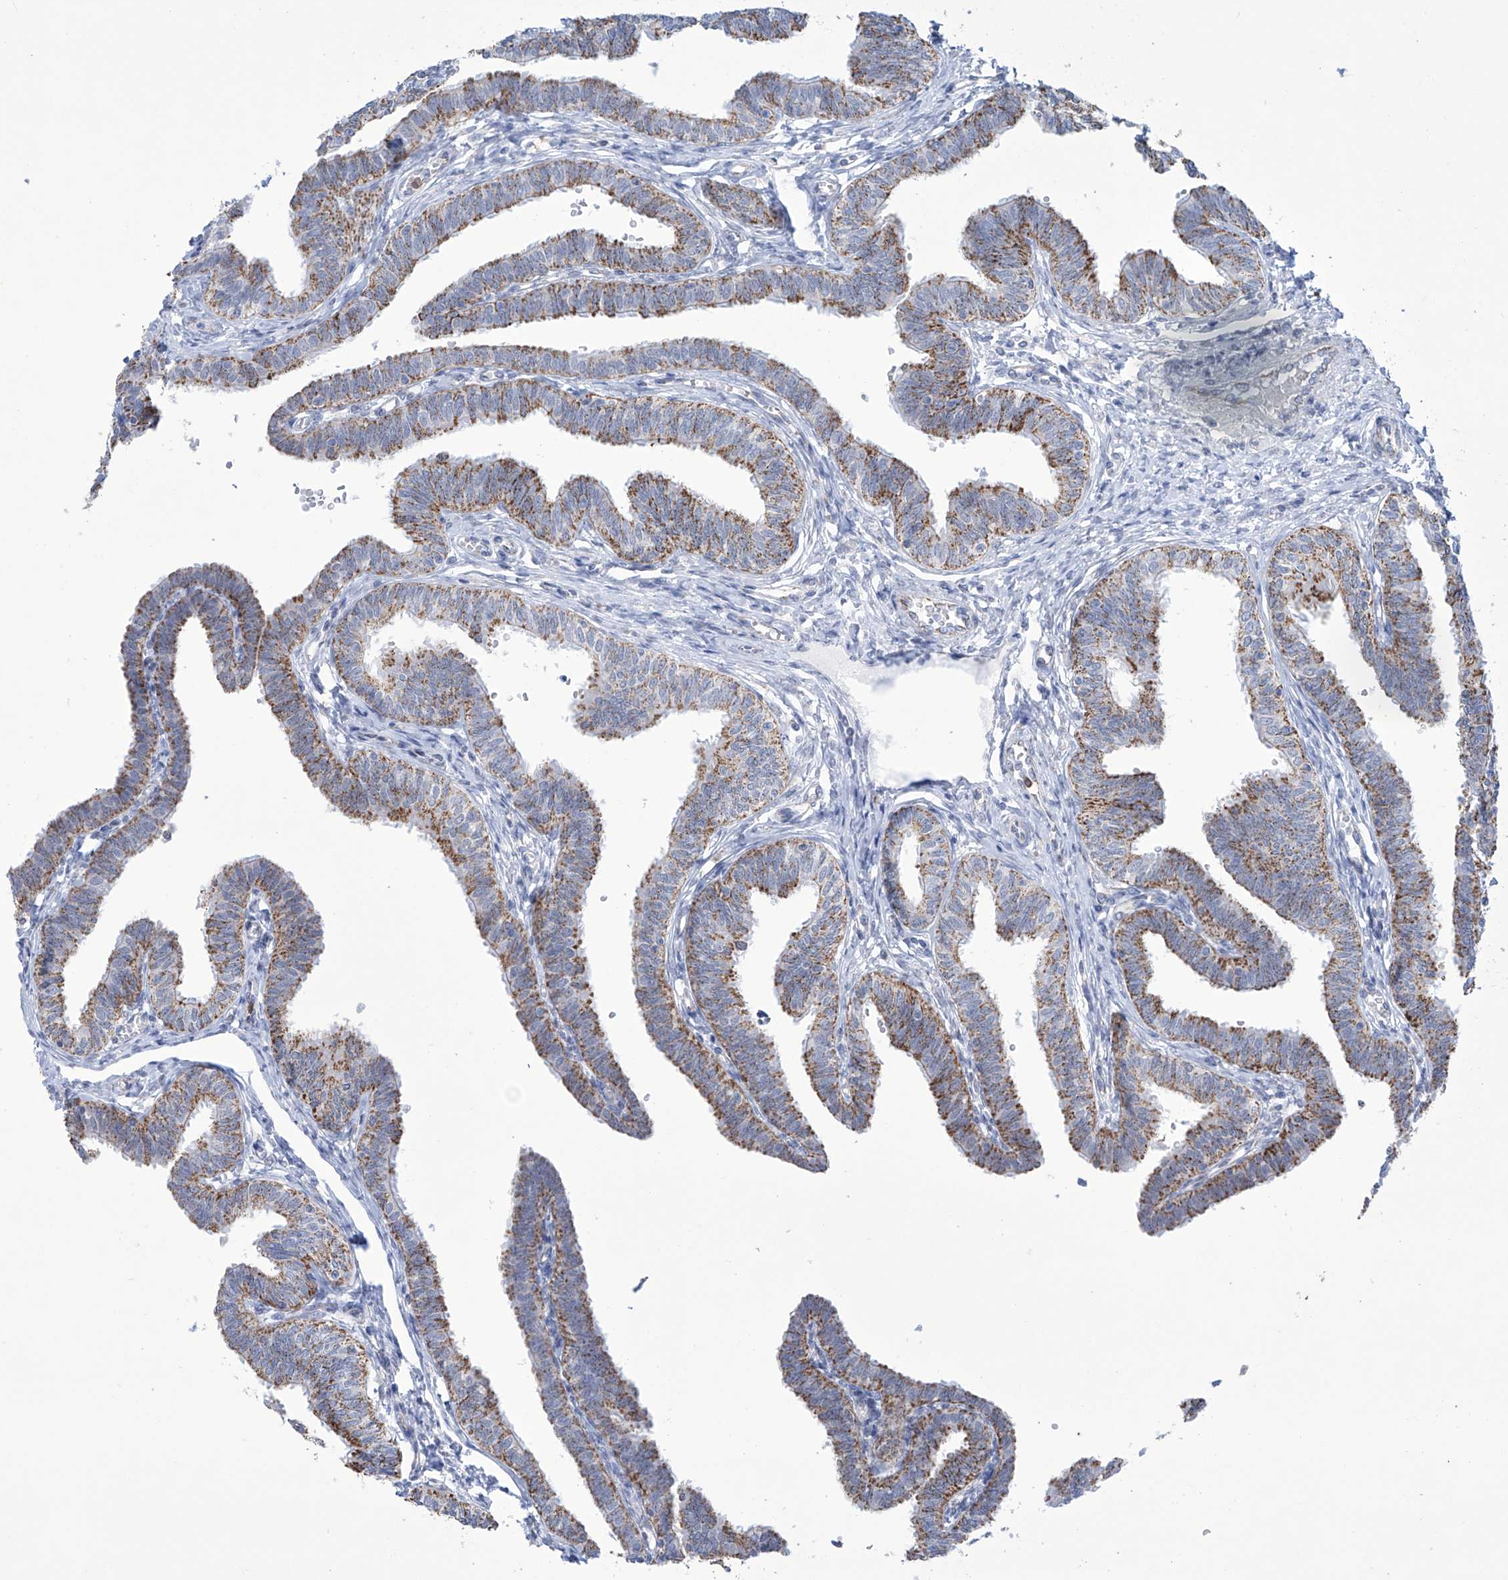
{"staining": {"intensity": "strong", "quantity": ">75%", "location": "cytoplasmic/membranous"}, "tissue": "fallopian tube", "cell_type": "Glandular cells", "image_type": "normal", "snomed": [{"axis": "morphology", "description": "Normal tissue, NOS"}, {"axis": "topography", "description": "Fallopian tube"}, {"axis": "topography", "description": "Ovary"}], "caption": "Fallopian tube stained with immunohistochemistry demonstrates strong cytoplasmic/membranous staining in approximately >75% of glandular cells. Using DAB (3,3'-diaminobenzidine) (brown) and hematoxylin (blue) stains, captured at high magnification using brightfield microscopy.", "gene": "ALDH6A1", "patient": {"sex": "female", "age": 23}}